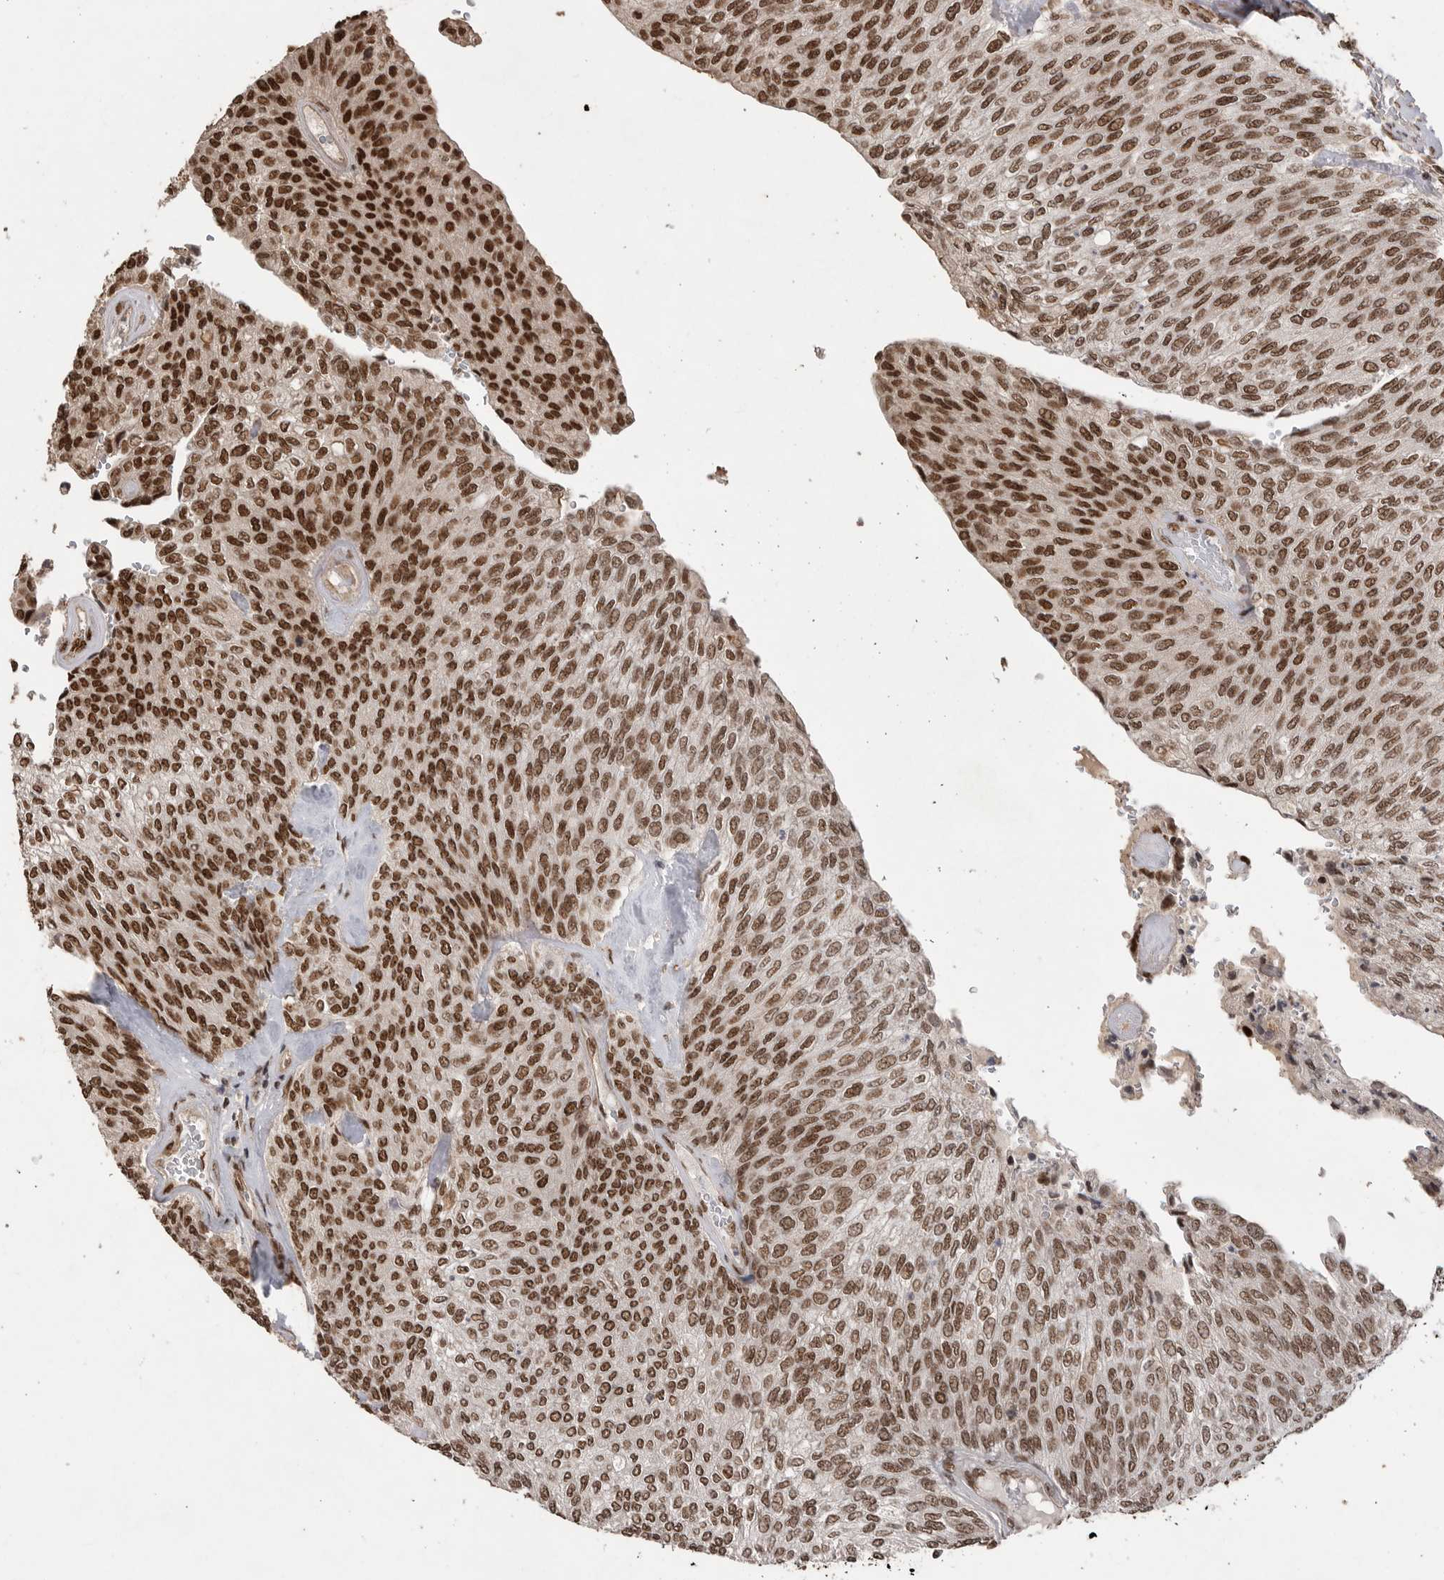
{"staining": {"intensity": "strong", "quantity": ">75%", "location": "nuclear"}, "tissue": "urothelial cancer", "cell_type": "Tumor cells", "image_type": "cancer", "snomed": [{"axis": "morphology", "description": "Urothelial carcinoma, Low grade"}, {"axis": "topography", "description": "Urinary bladder"}], "caption": "The immunohistochemical stain highlights strong nuclear expression in tumor cells of urothelial cancer tissue.", "gene": "PPP1R8", "patient": {"sex": "female", "age": 79}}